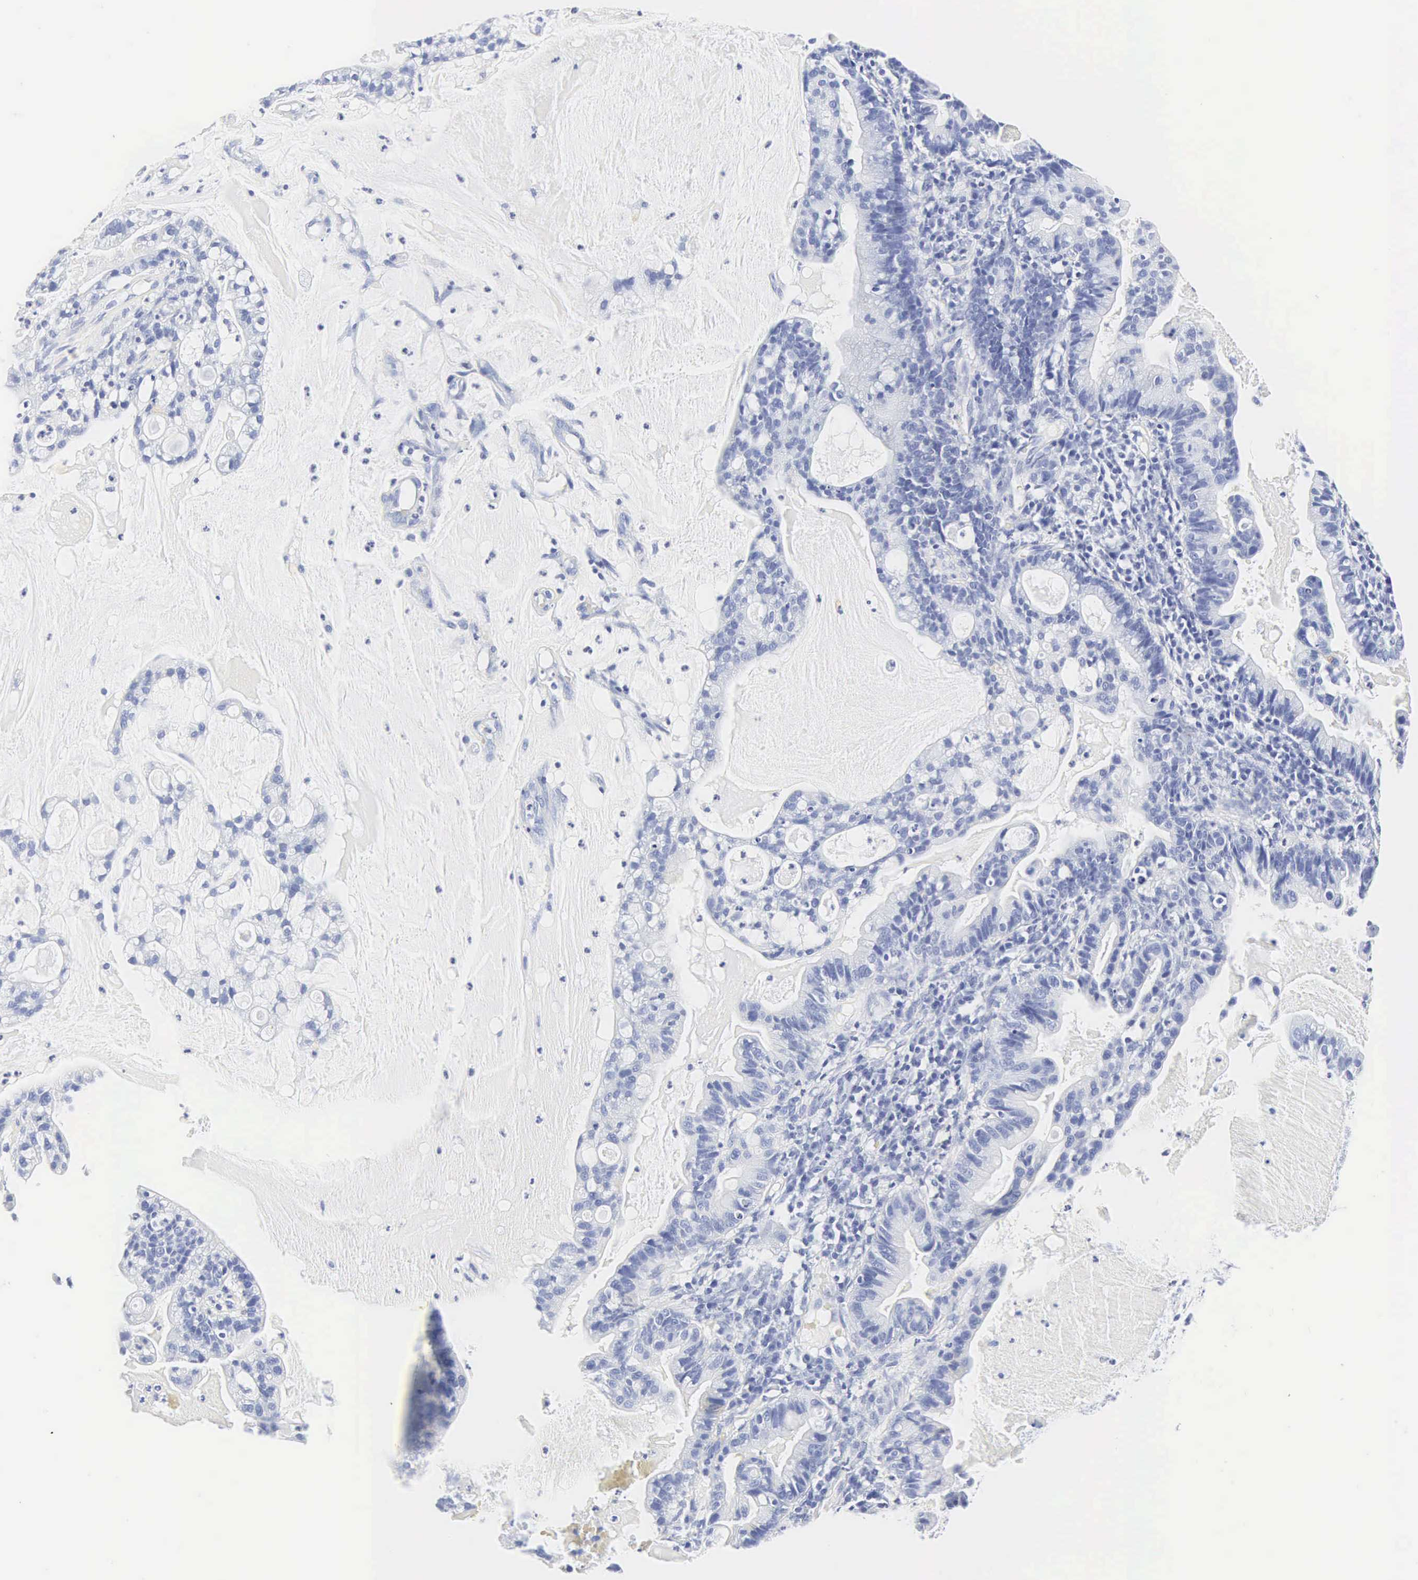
{"staining": {"intensity": "negative", "quantity": "none", "location": "none"}, "tissue": "cervical cancer", "cell_type": "Tumor cells", "image_type": "cancer", "snomed": [{"axis": "morphology", "description": "Adenocarcinoma, NOS"}, {"axis": "topography", "description": "Cervix"}], "caption": "Immunohistochemical staining of human cervical adenocarcinoma displays no significant staining in tumor cells.", "gene": "INS", "patient": {"sex": "female", "age": 41}}